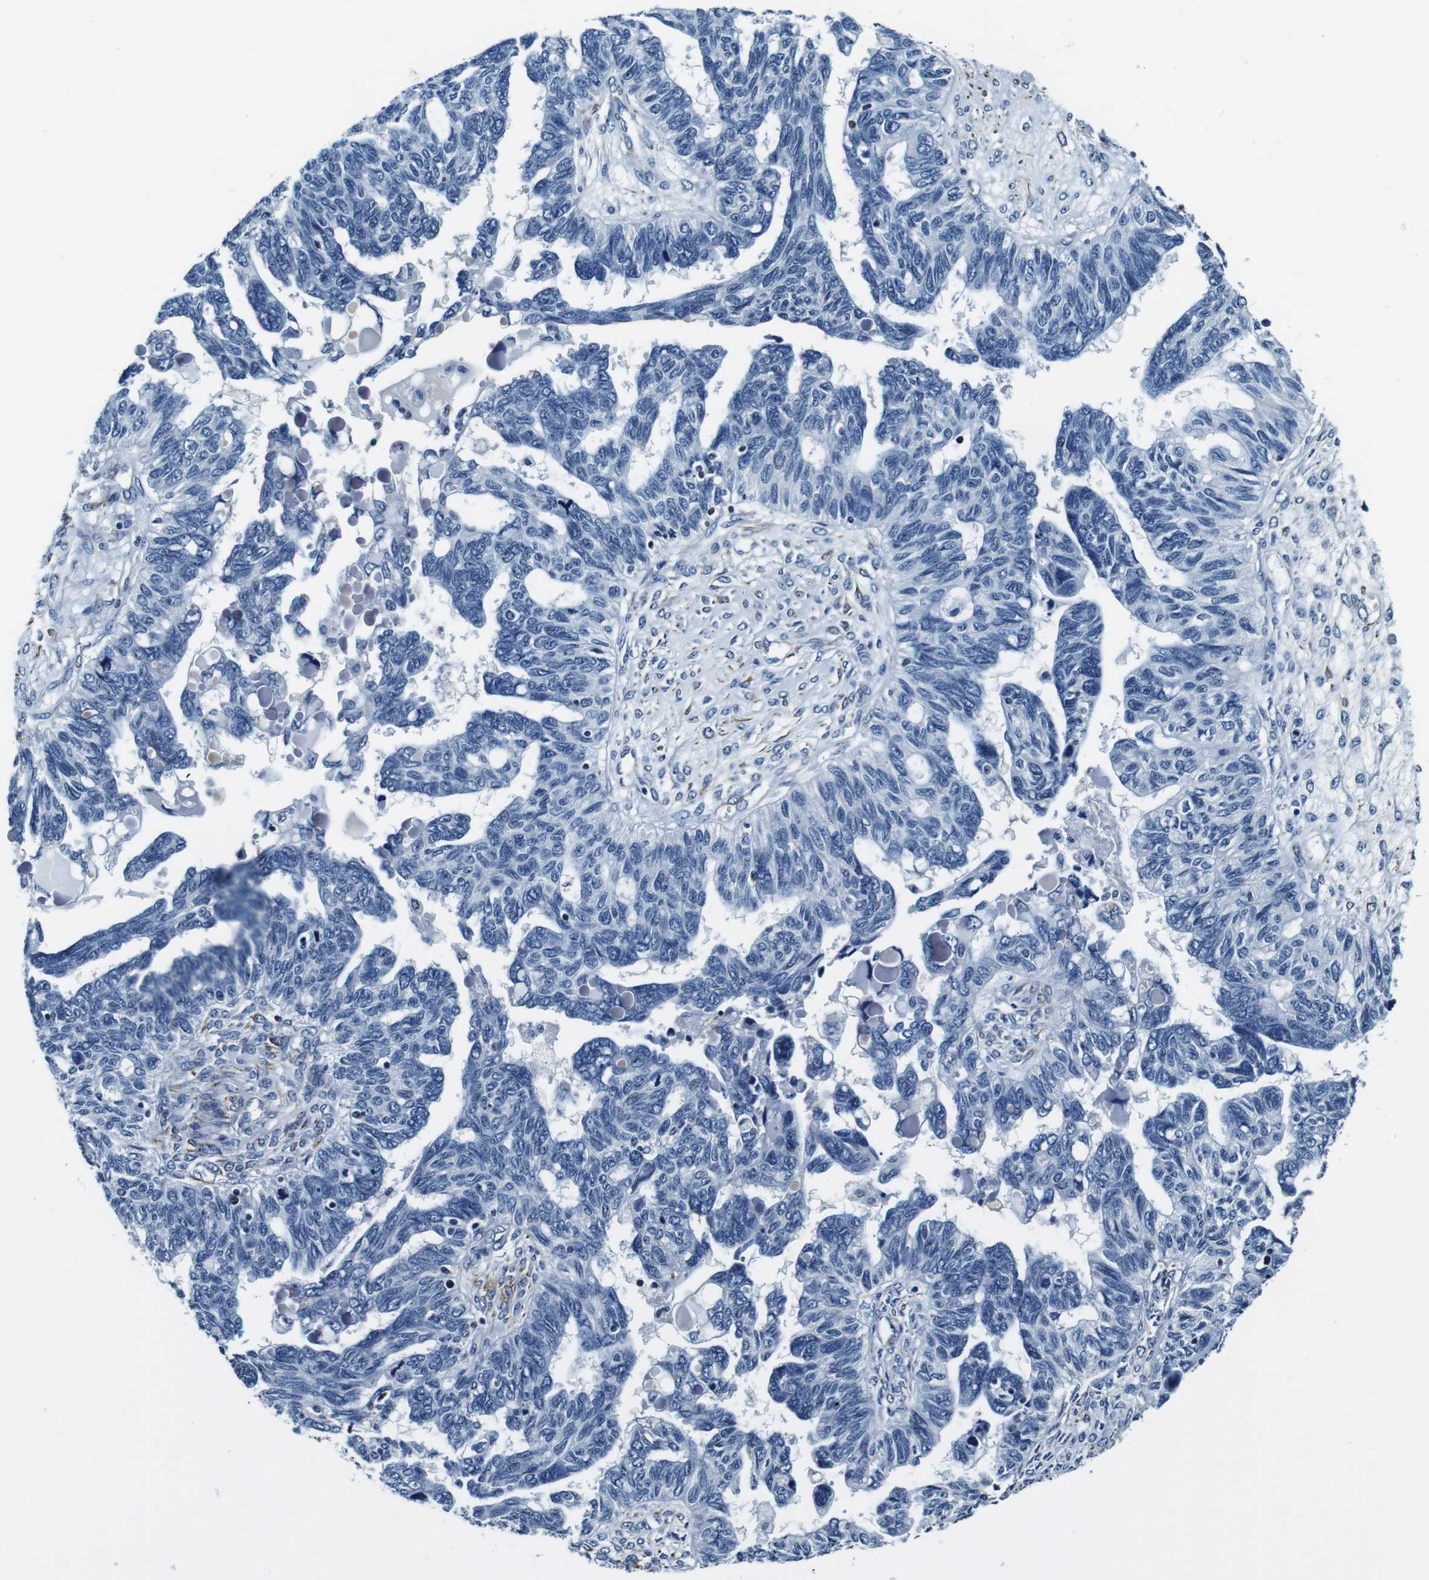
{"staining": {"intensity": "negative", "quantity": "none", "location": "none"}, "tissue": "ovarian cancer", "cell_type": "Tumor cells", "image_type": "cancer", "snomed": [{"axis": "morphology", "description": "Cystadenocarcinoma, serous, NOS"}, {"axis": "topography", "description": "Ovary"}], "caption": "This is a photomicrograph of IHC staining of serous cystadenocarcinoma (ovarian), which shows no staining in tumor cells. Nuclei are stained in blue.", "gene": "GJE1", "patient": {"sex": "female", "age": 79}}